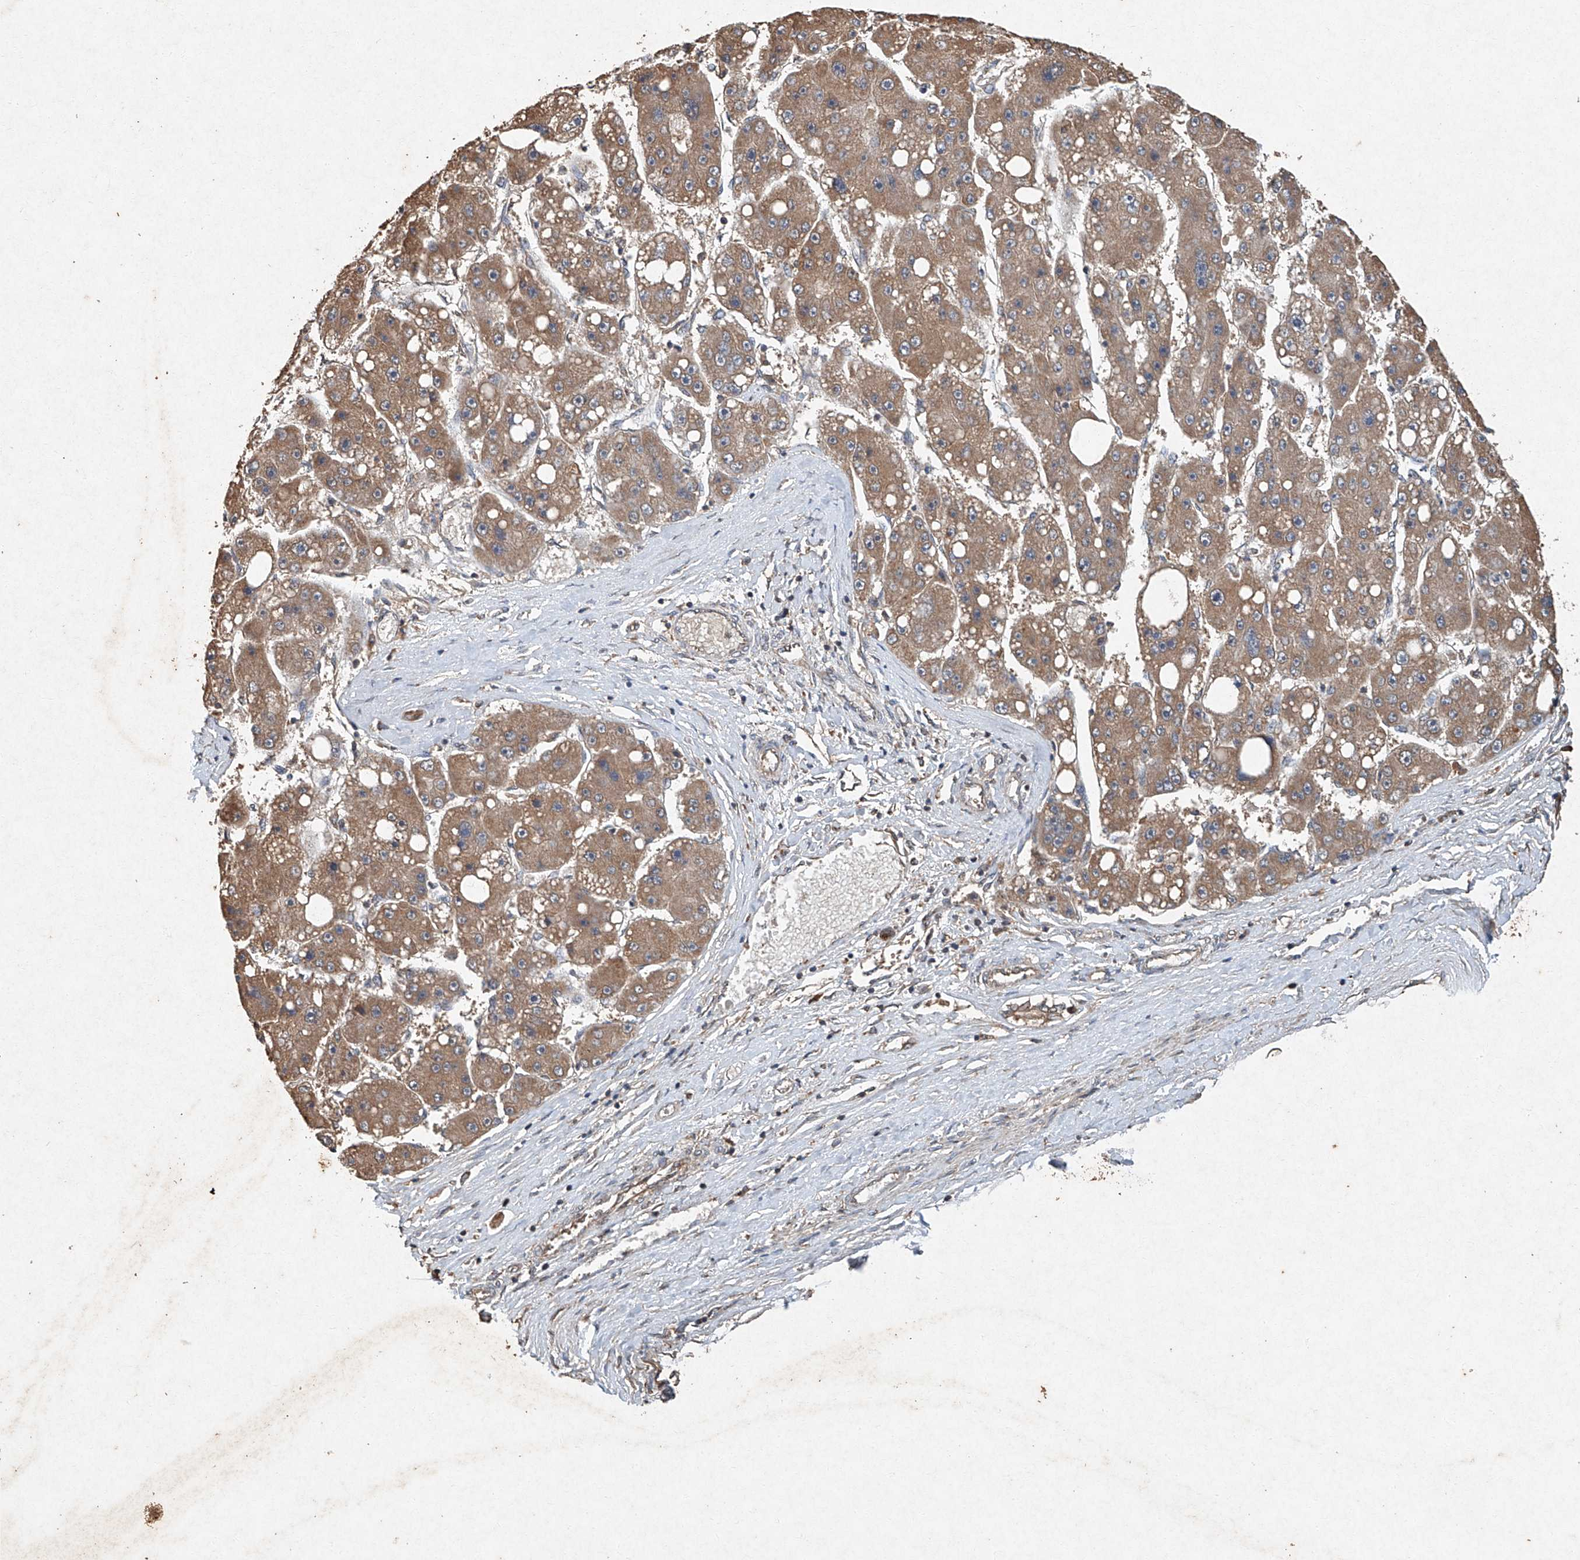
{"staining": {"intensity": "moderate", "quantity": ">75%", "location": "cytoplasmic/membranous"}, "tissue": "liver cancer", "cell_type": "Tumor cells", "image_type": "cancer", "snomed": [{"axis": "morphology", "description": "Carcinoma, Hepatocellular, NOS"}, {"axis": "topography", "description": "Liver"}], "caption": "This photomicrograph exhibits liver cancer (hepatocellular carcinoma) stained with immunohistochemistry (IHC) to label a protein in brown. The cytoplasmic/membranous of tumor cells show moderate positivity for the protein. Nuclei are counter-stained blue.", "gene": "STK3", "patient": {"sex": "female", "age": 61}}